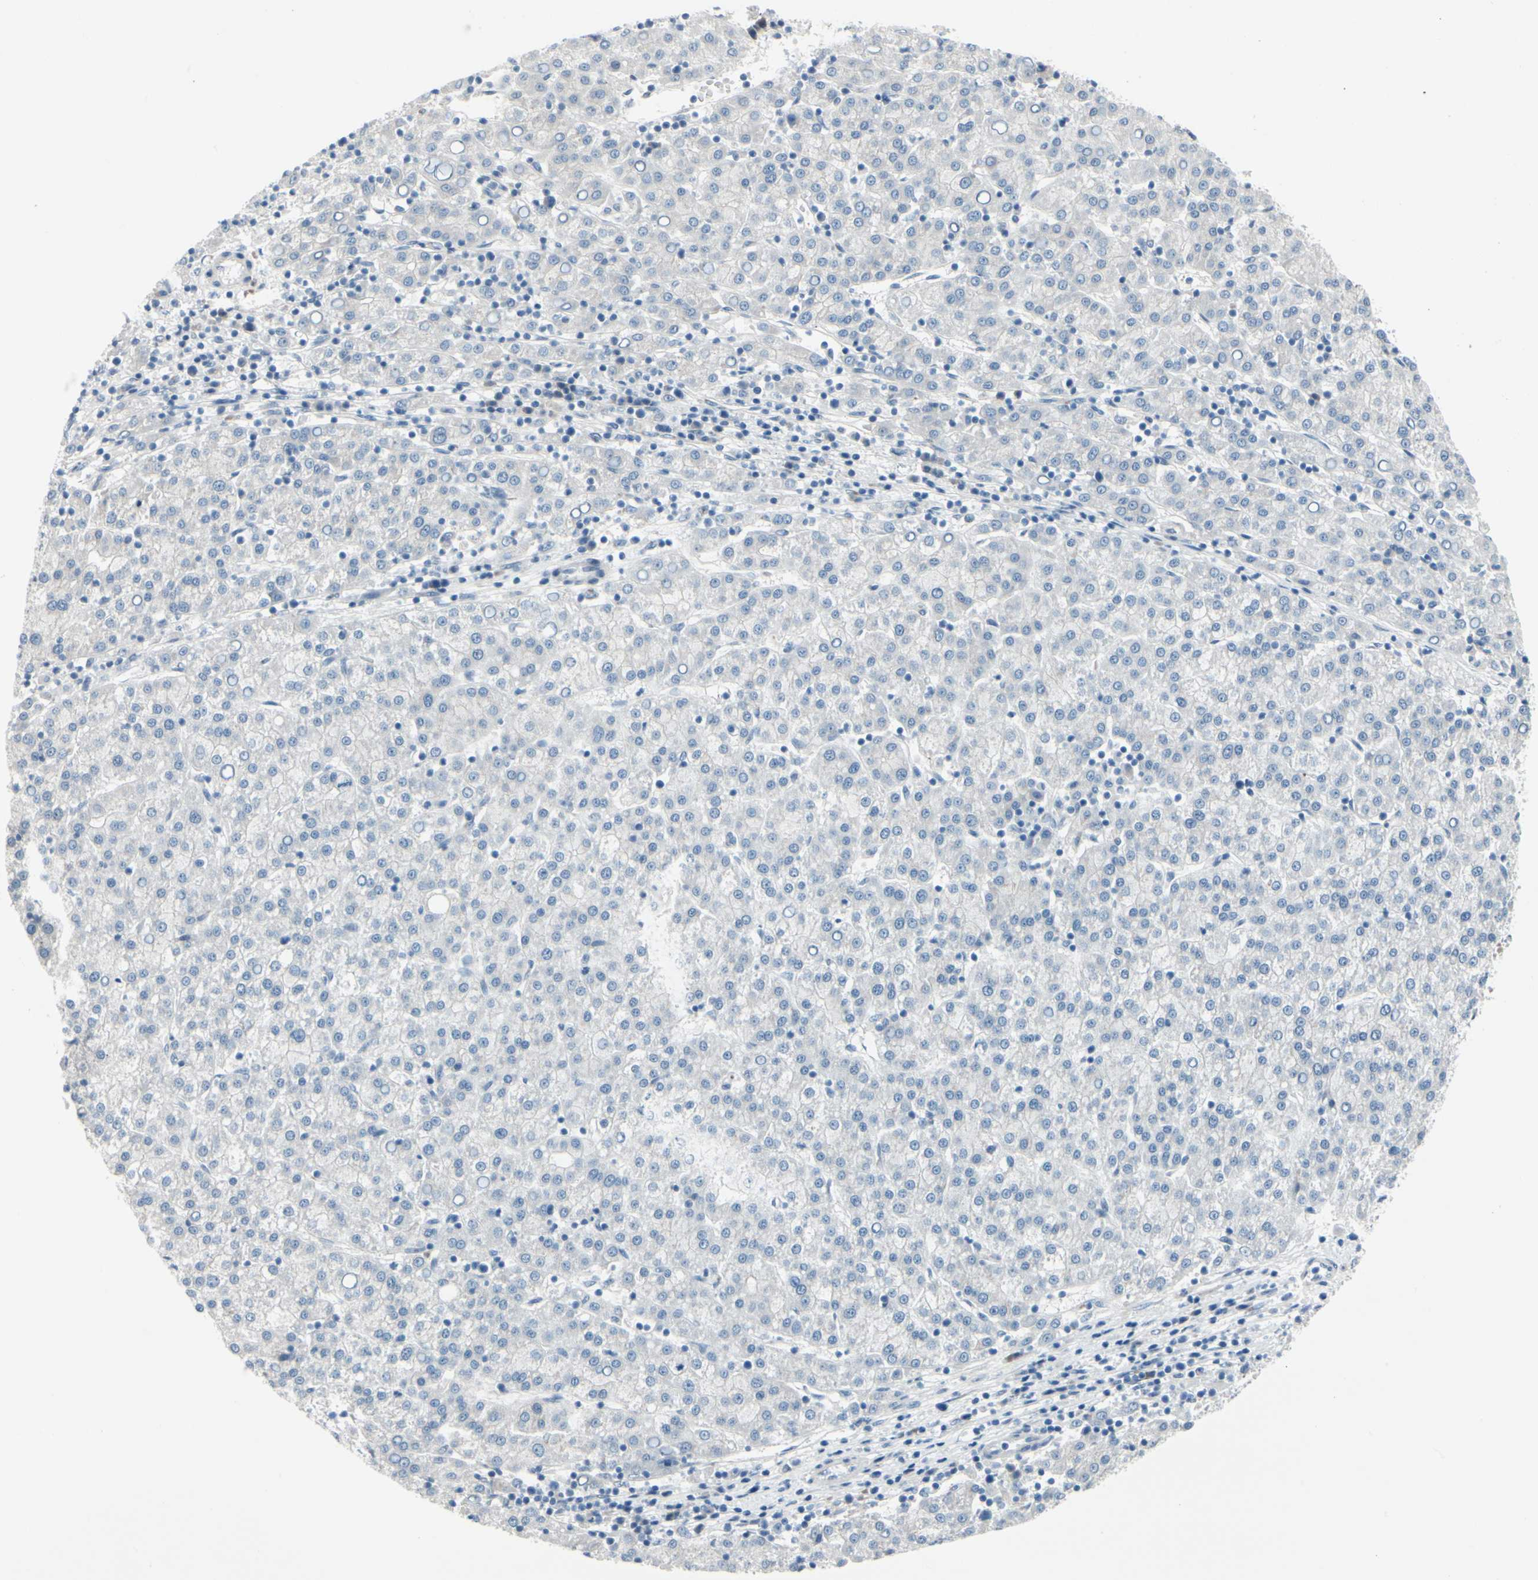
{"staining": {"intensity": "negative", "quantity": "none", "location": "none"}, "tissue": "liver cancer", "cell_type": "Tumor cells", "image_type": "cancer", "snomed": [{"axis": "morphology", "description": "Carcinoma, Hepatocellular, NOS"}, {"axis": "topography", "description": "Liver"}], "caption": "The immunohistochemistry (IHC) histopathology image has no significant staining in tumor cells of liver hepatocellular carcinoma tissue.", "gene": "PGR", "patient": {"sex": "female", "age": 58}}